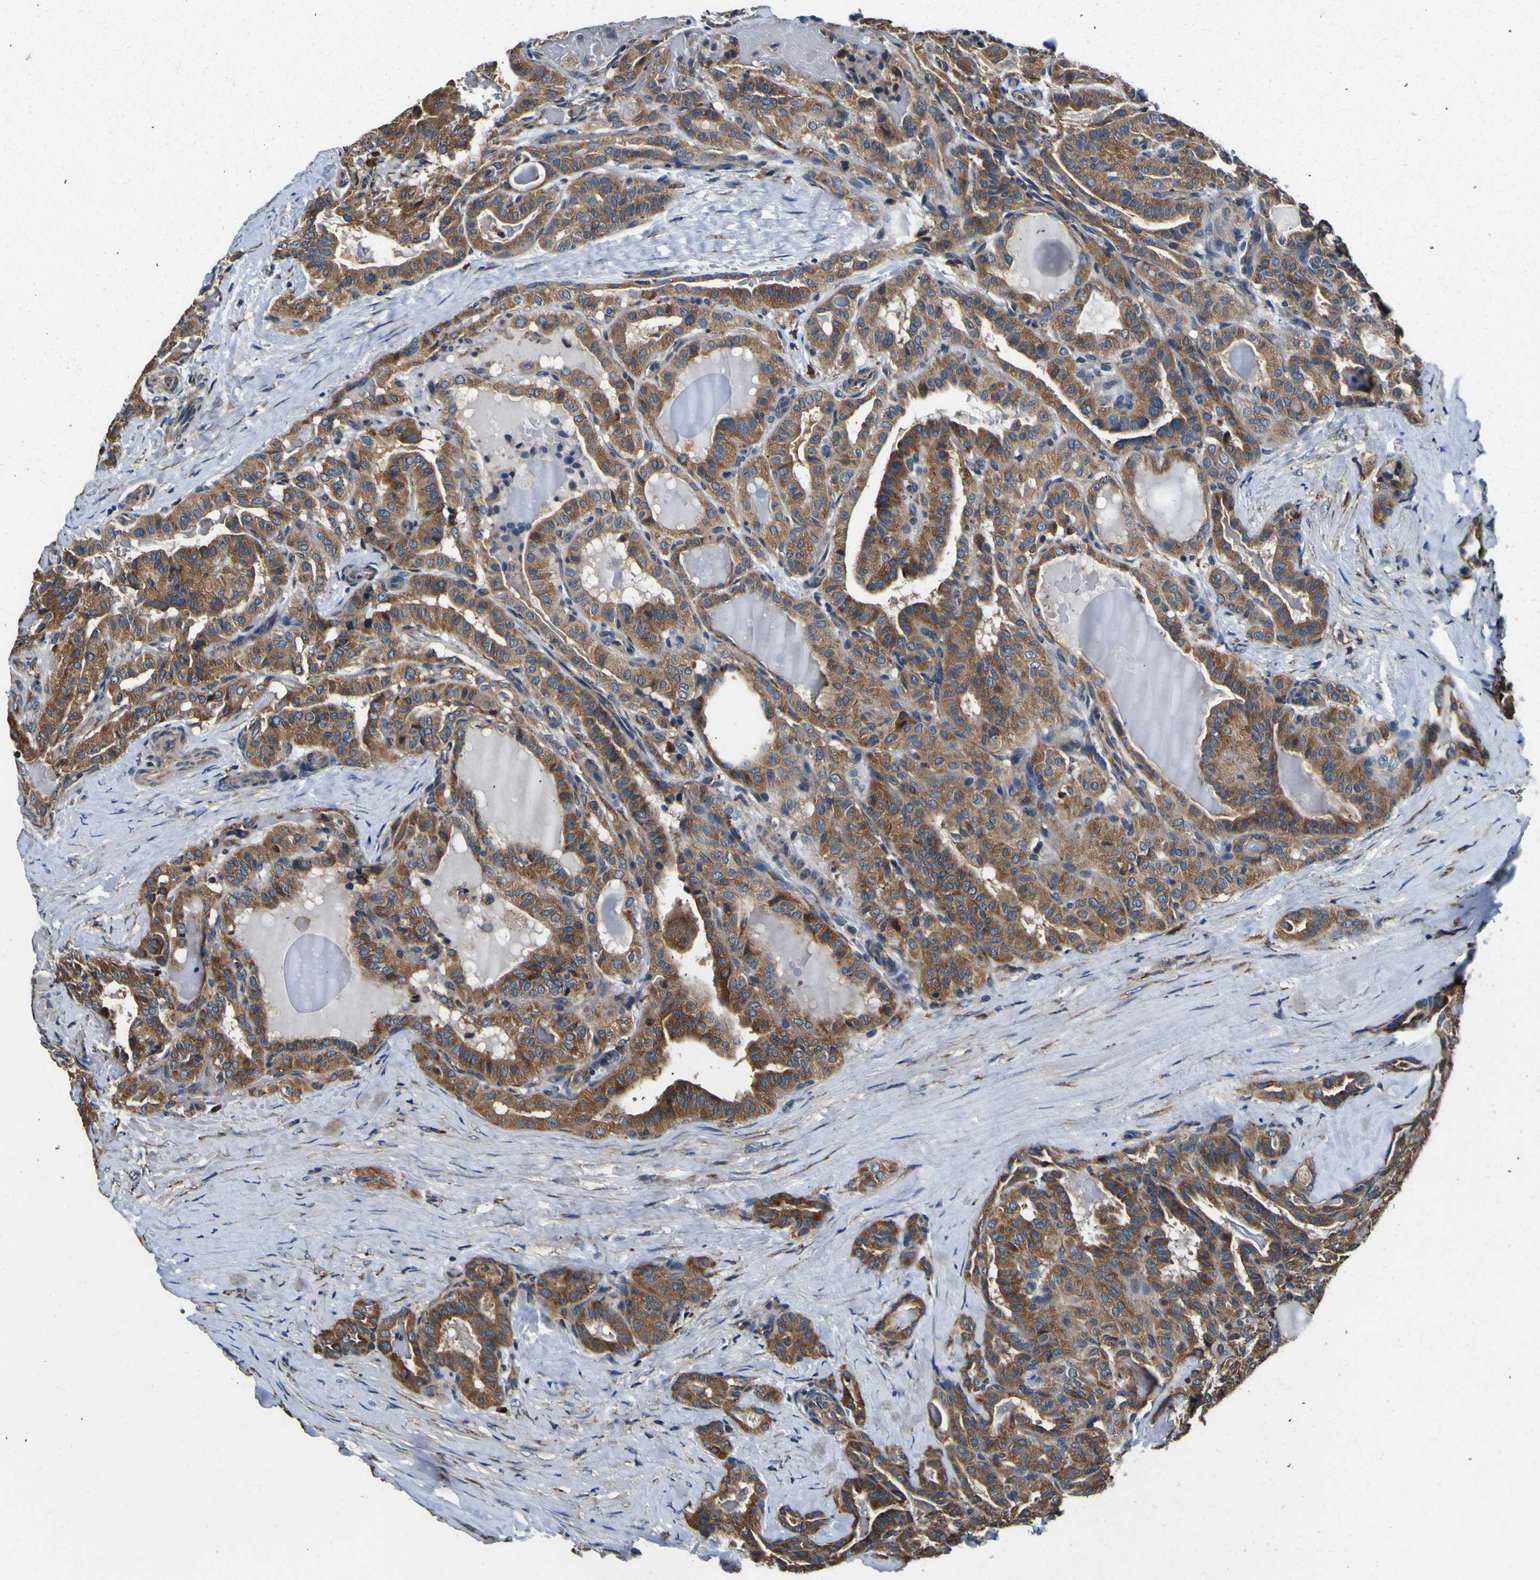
{"staining": {"intensity": "moderate", "quantity": ">75%", "location": "cytoplasmic/membranous"}, "tissue": "thyroid cancer", "cell_type": "Tumor cells", "image_type": "cancer", "snomed": [{"axis": "morphology", "description": "Papillary adenocarcinoma, NOS"}, {"axis": "topography", "description": "Thyroid gland"}], "caption": "The histopathology image exhibits staining of papillary adenocarcinoma (thyroid), revealing moderate cytoplasmic/membranous protein staining (brown color) within tumor cells.", "gene": "INPP5A", "patient": {"sex": "male", "age": 77}}